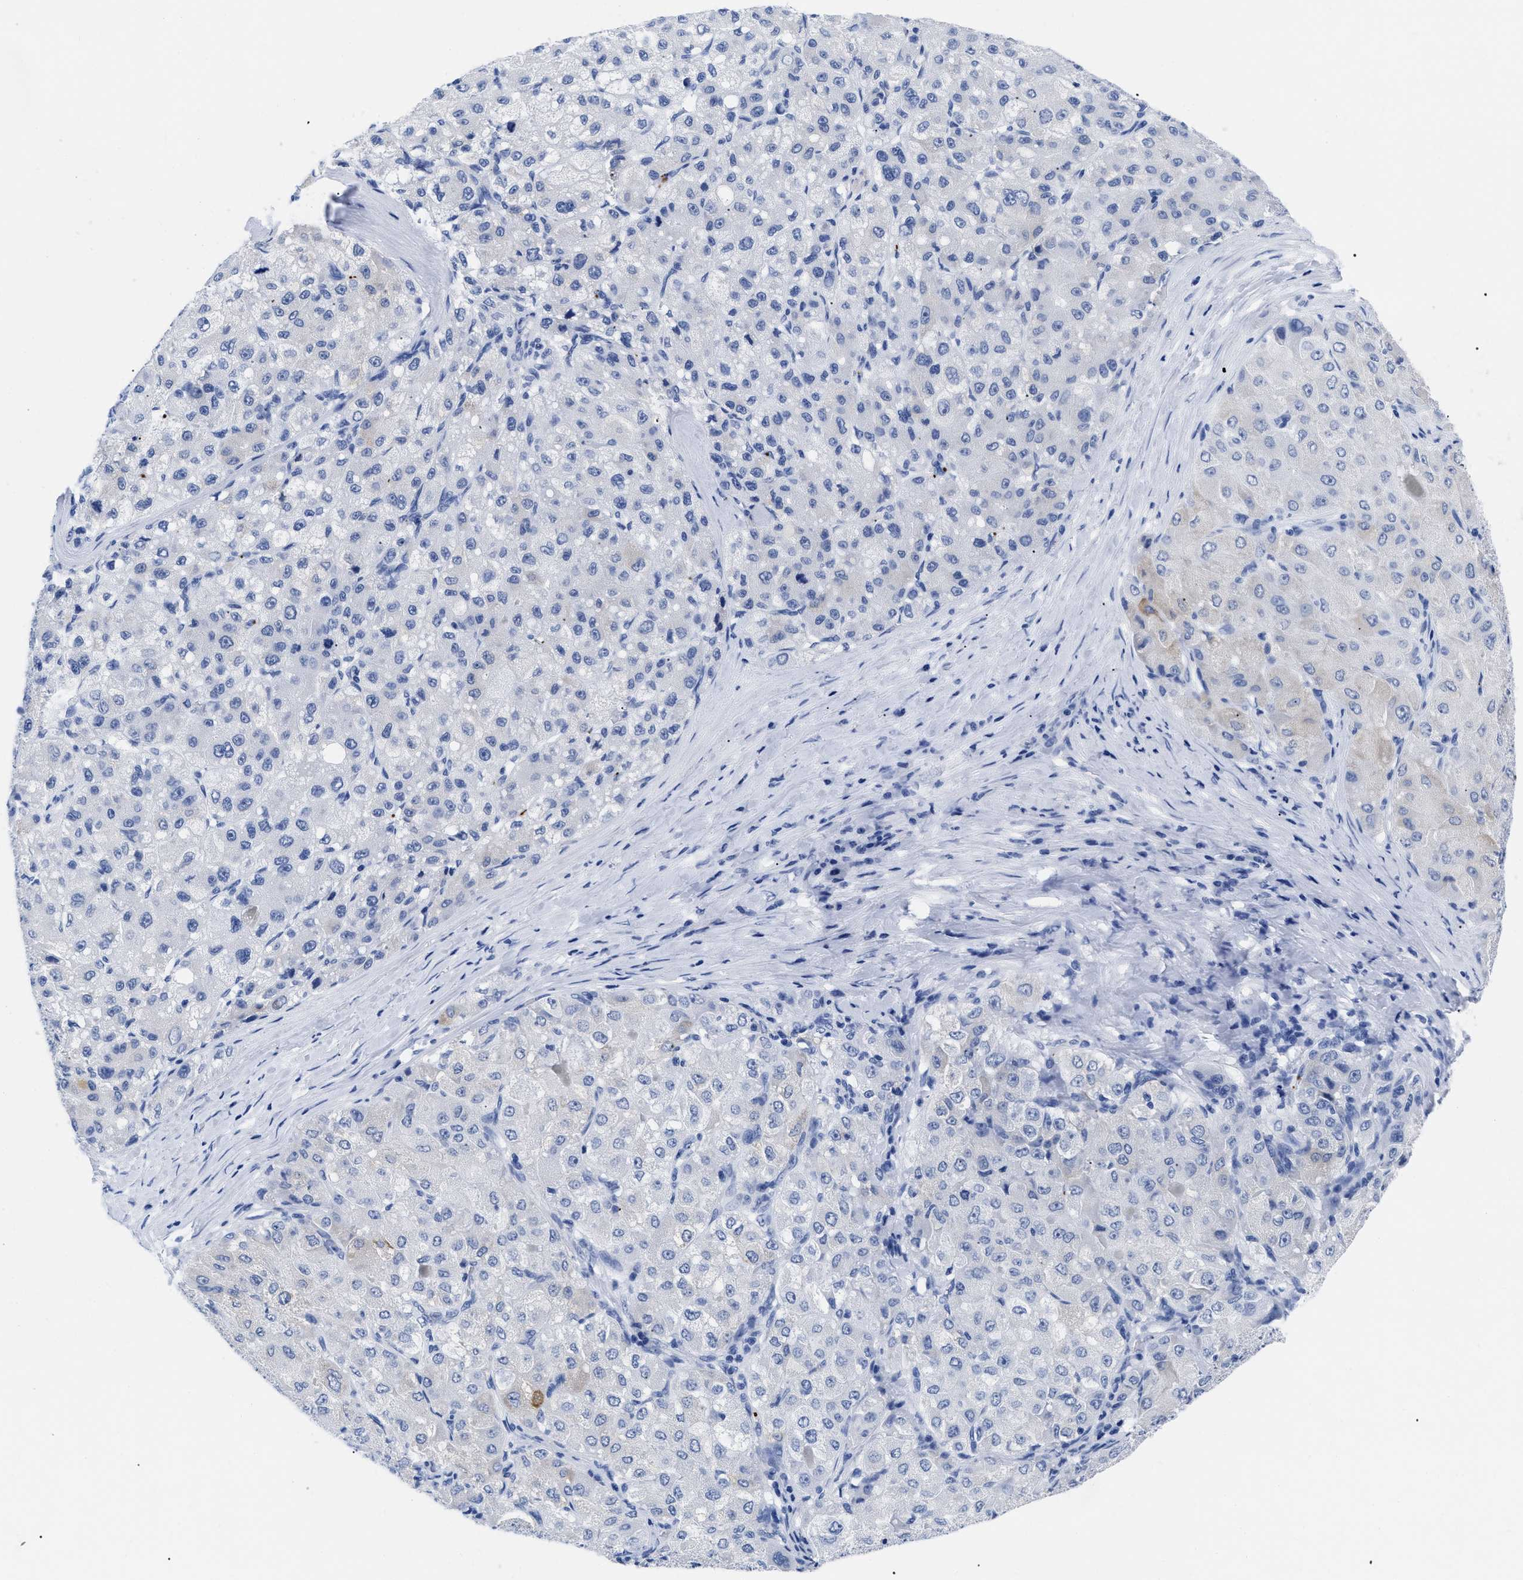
{"staining": {"intensity": "negative", "quantity": "none", "location": "none"}, "tissue": "liver cancer", "cell_type": "Tumor cells", "image_type": "cancer", "snomed": [{"axis": "morphology", "description": "Carcinoma, Hepatocellular, NOS"}, {"axis": "topography", "description": "Liver"}], "caption": "High power microscopy photomicrograph of an immunohistochemistry (IHC) photomicrograph of liver hepatocellular carcinoma, revealing no significant expression in tumor cells.", "gene": "TREML1", "patient": {"sex": "male", "age": 80}}